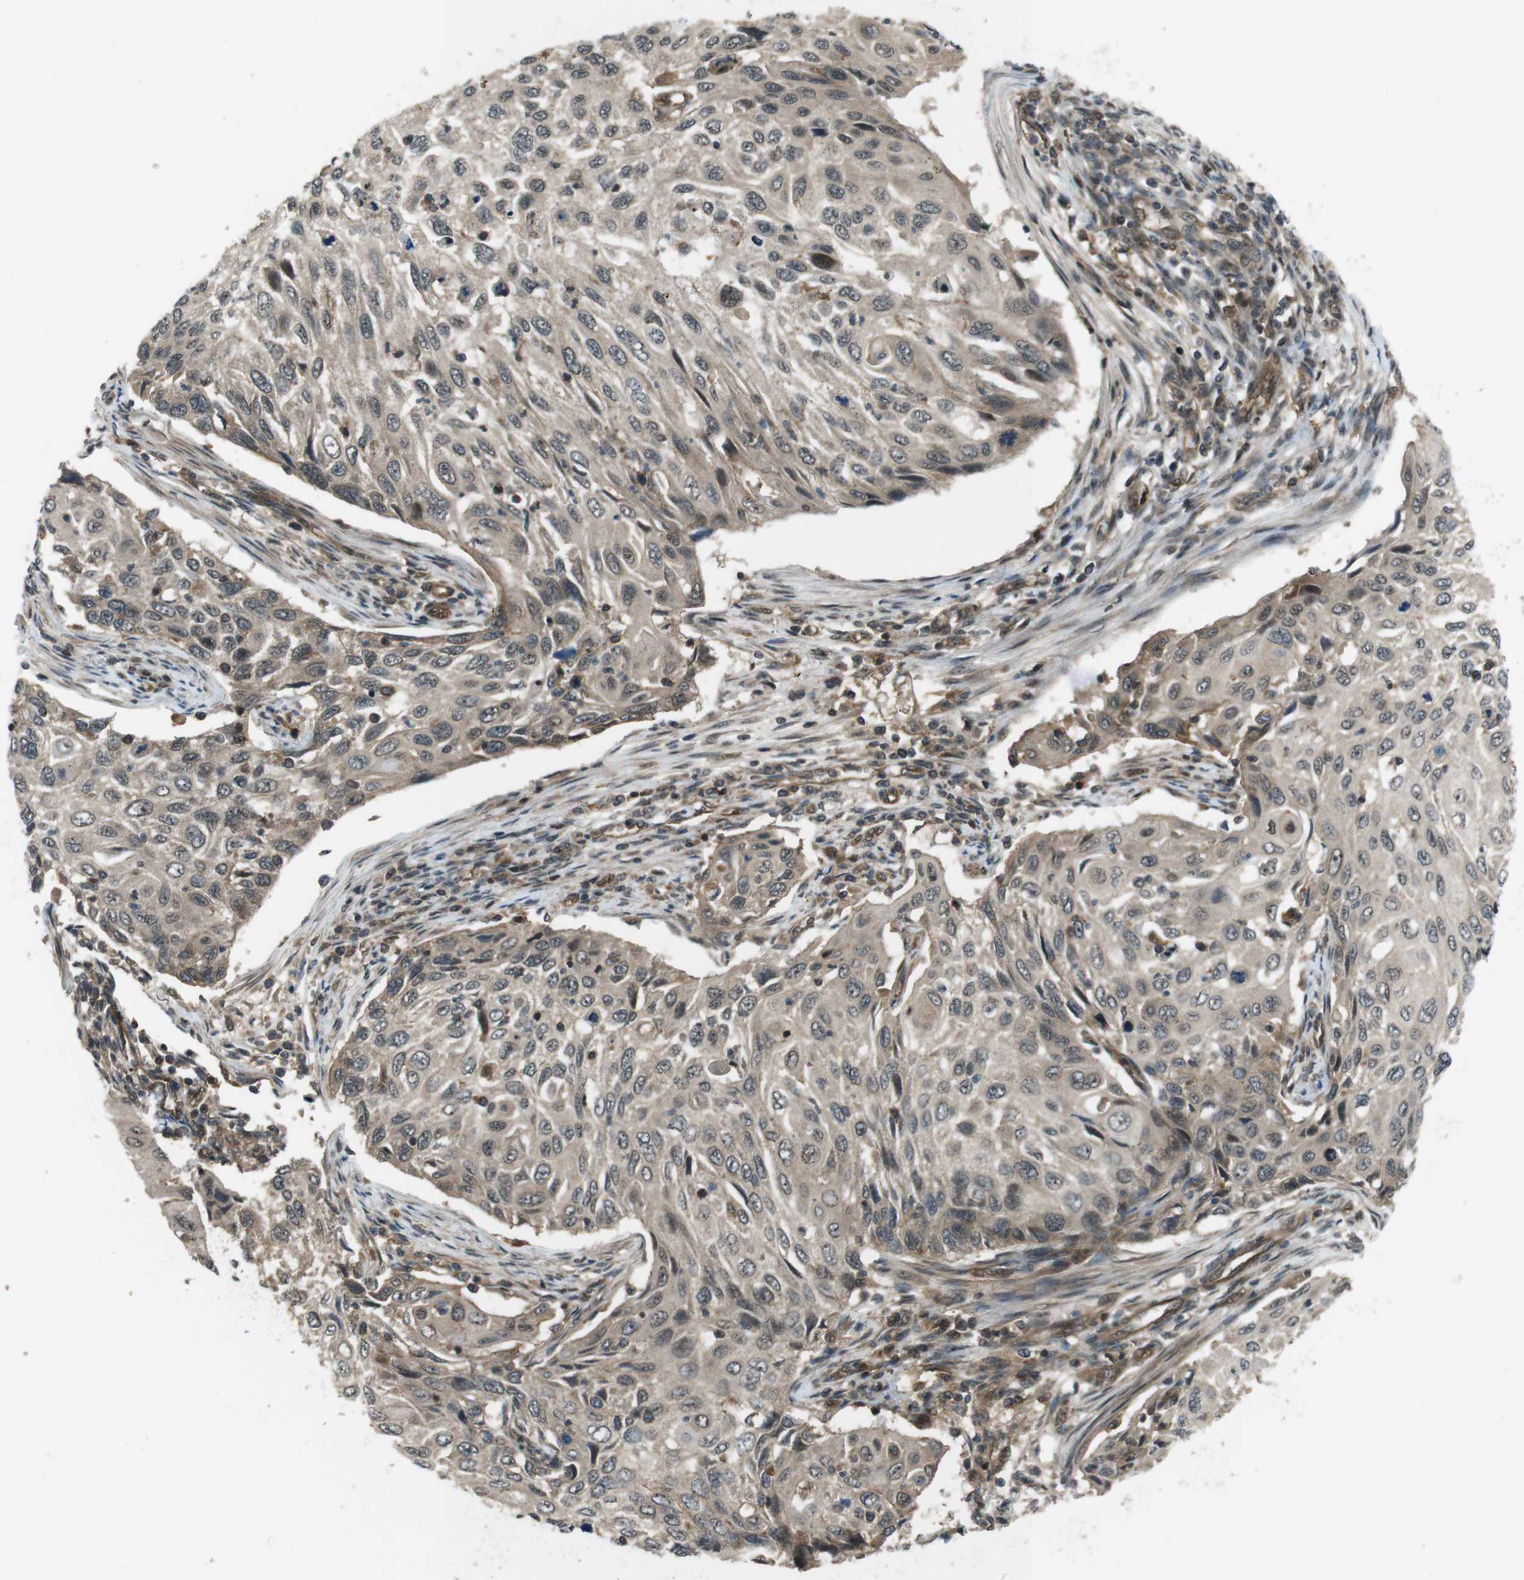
{"staining": {"intensity": "weak", "quantity": "25%-75%", "location": "cytoplasmic/membranous,nuclear"}, "tissue": "cervical cancer", "cell_type": "Tumor cells", "image_type": "cancer", "snomed": [{"axis": "morphology", "description": "Squamous cell carcinoma, NOS"}, {"axis": "topography", "description": "Cervix"}], "caption": "IHC photomicrograph of cervical cancer stained for a protein (brown), which exhibits low levels of weak cytoplasmic/membranous and nuclear expression in about 25%-75% of tumor cells.", "gene": "TIAM2", "patient": {"sex": "female", "age": 70}}